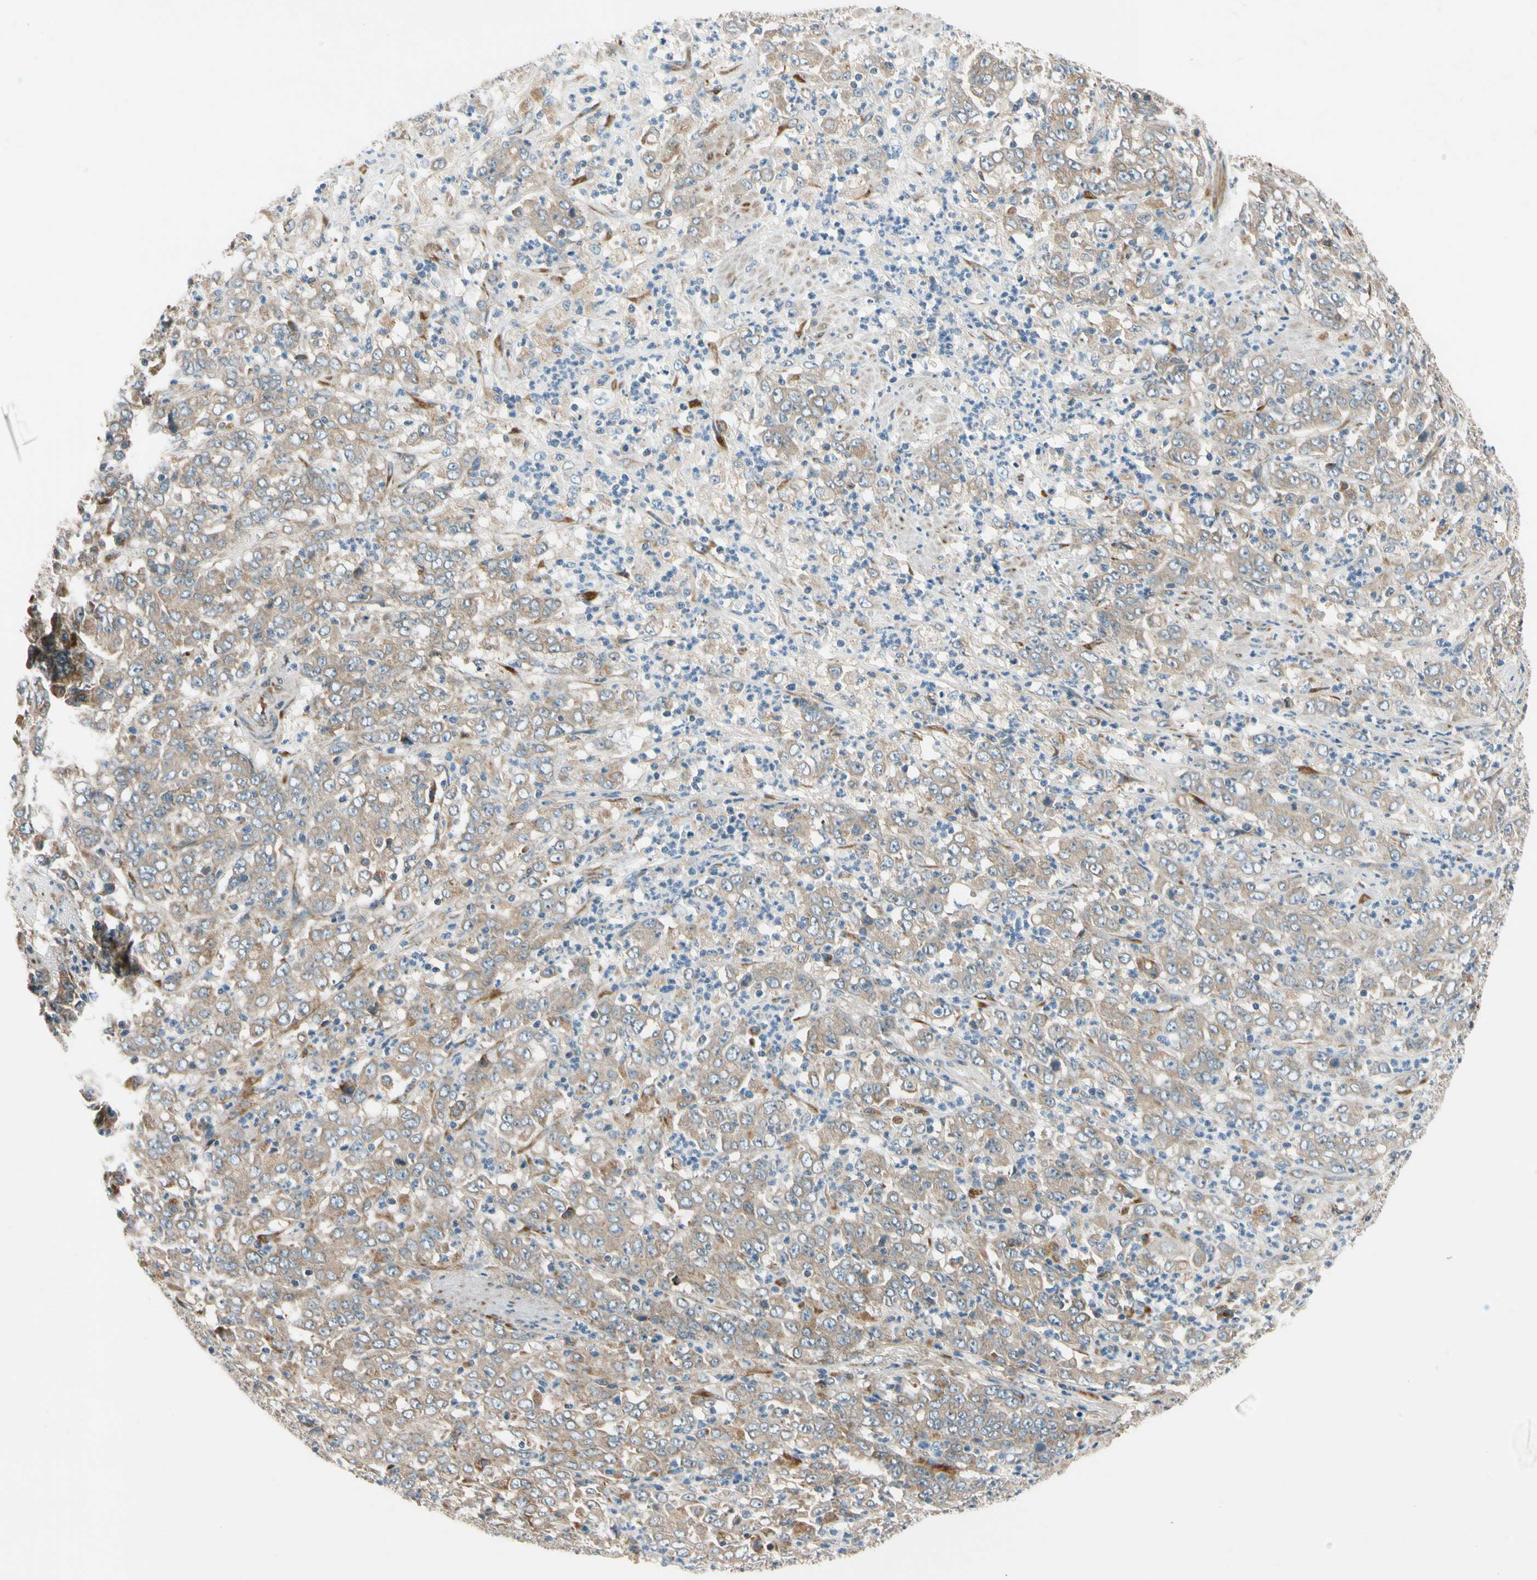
{"staining": {"intensity": "weak", "quantity": ">75%", "location": "cytoplasmic/membranous"}, "tissue": "stomach cancer", "cell_type": "Tumor cells", "image_type": "cancer", "snomed": [{"axis": "morphology", "description": "Adenocarcinoma, NOS"}, {"axis": "topography", "description": "Stomach, lower"}], "caption": "The histopathology image displays immunohistochemical staining of stomach adenocarcinoma. There is weak cytoplasmic/membranous staining is seen in about >75% of tumor cells.", "gene": "MST1R", "patient": {"sex": "female", "age": 71}}